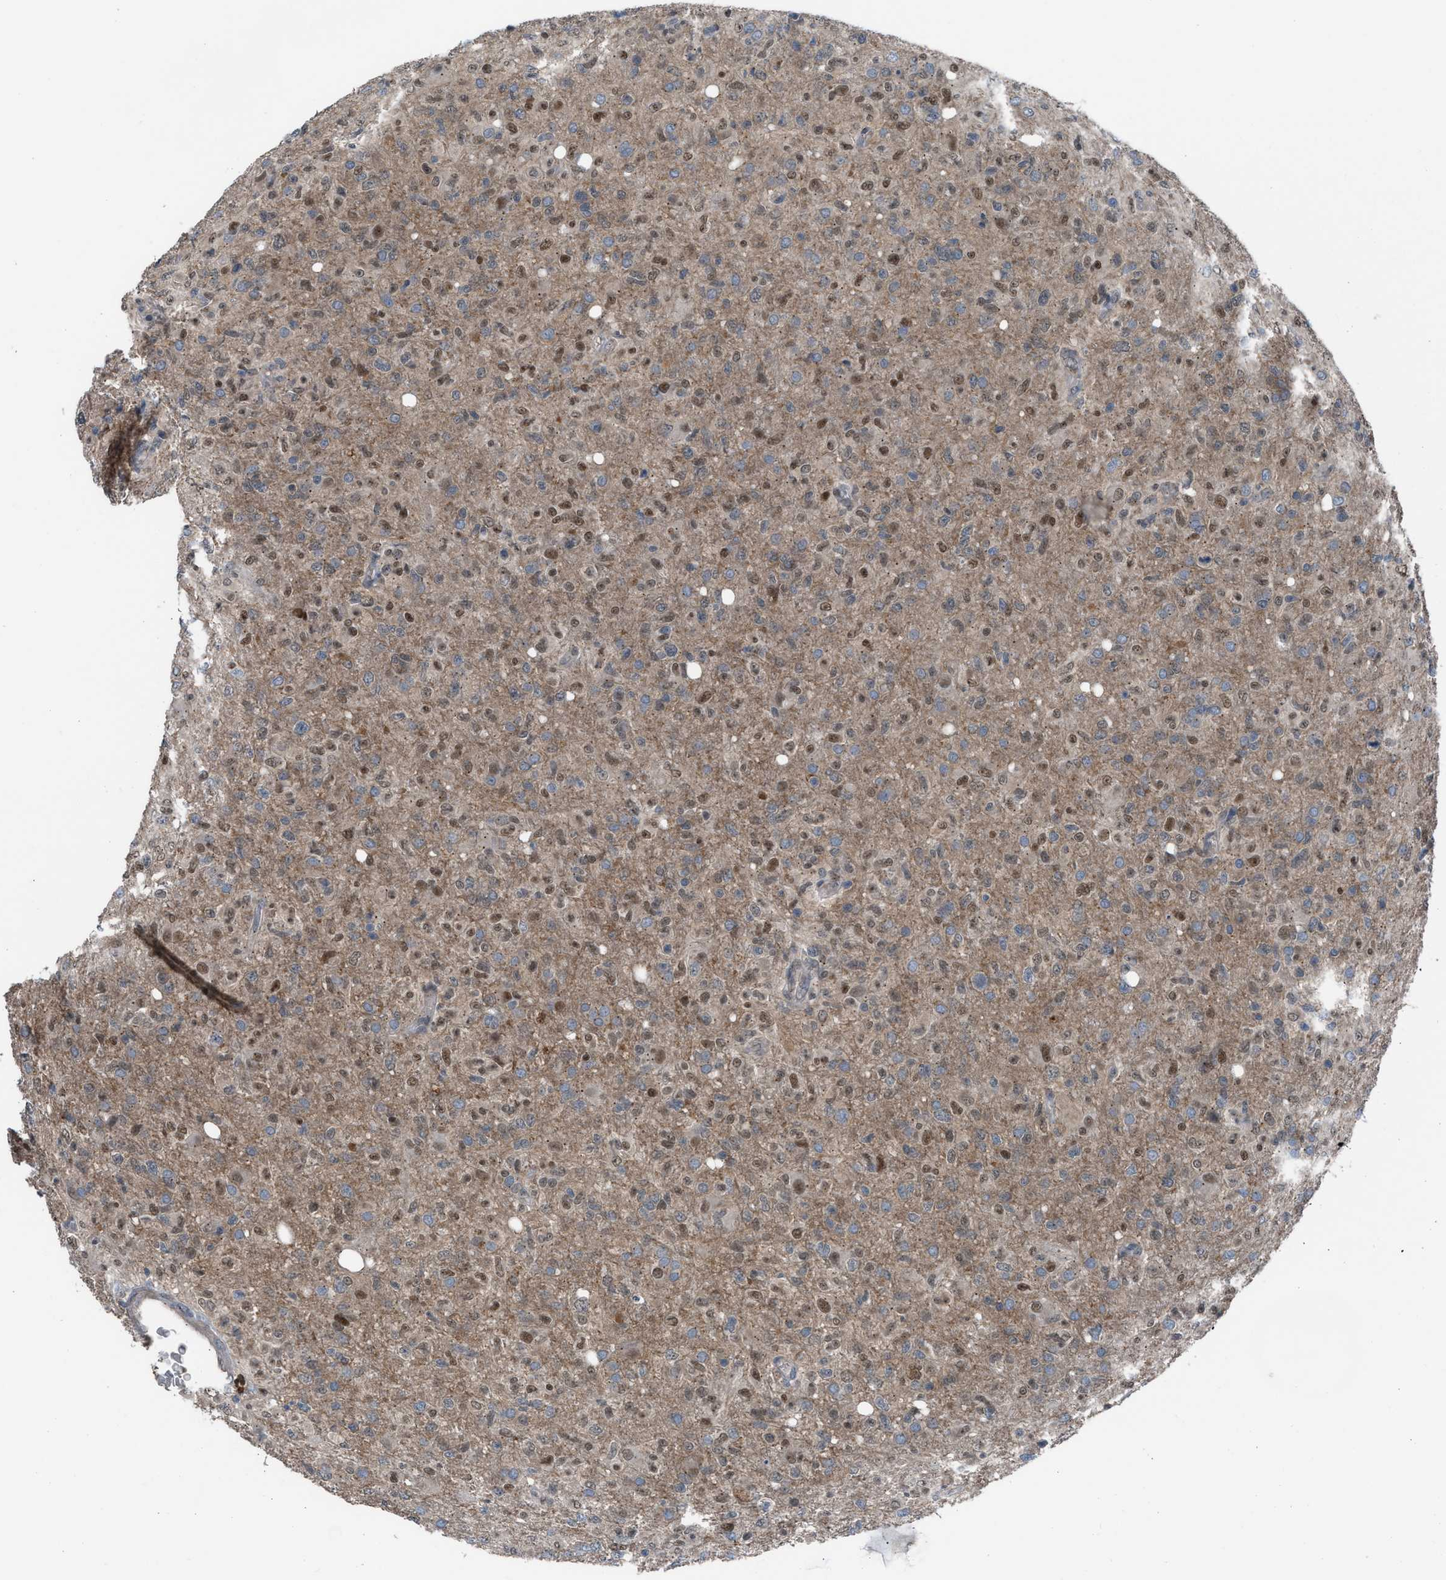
{"staining": {"intensity": "strong", "quantity": "25%-75%", "location": "cytoplasmic/membranous,nuclear"}, "tissue": "glioma", "cell_type": "Tumor cells", "image_type": "cancer", "snomed": [{"axis": "morphology", "description": "Glioma, malignant, High grade"}, {"axis": "topography", "description": "Brain"}], "caption": "A histopathology image of human malignant glioma (high-grade) stained for a protein demonstrates strong cytoplasmic/membranous and nuclear brown staining in tumor cells.", "gene": "CRTC1", "patient": {"sex": "female", "age": 57}}